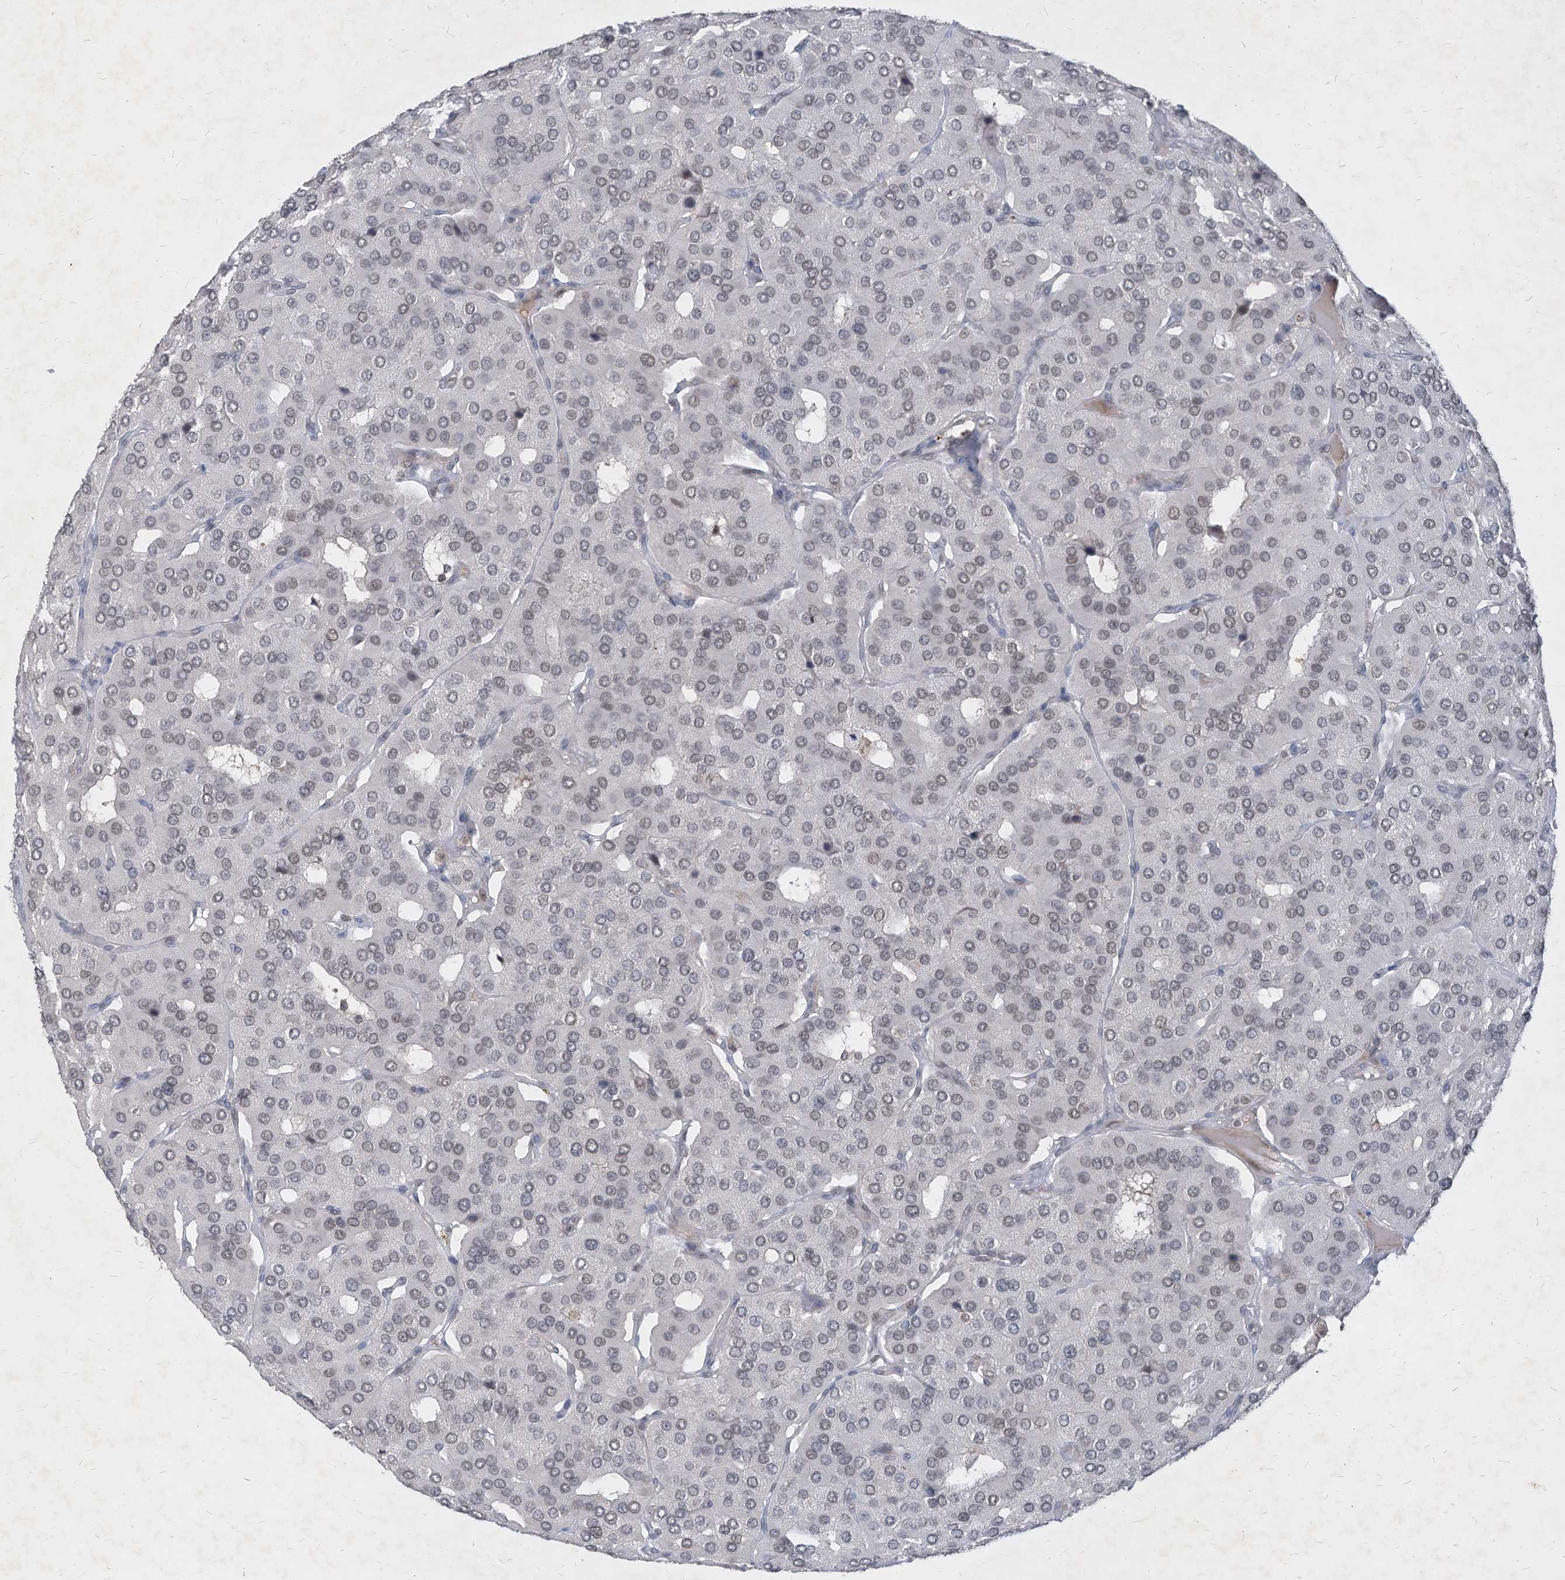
{"staining": {"intensity": "negative", "quantity": "none", "location": "none"}, "tissue": "parathyroid gland", "cell_type": "Glandular cells", "image_type": "normal", "snomed": [{"axis": "morphology", "description": "Normal tissue, NOS"}, {"axis": "morphology", "description": "Adenoma, NOS"}, {"axis": "topography", "description": "Parathyroid gland"}], "caption": "Glandular cells show no significant positivity in normal parathyroid gland. (DAB (3,3'-diaminobenzidine) IHC with hematoxylin counter stain).", "gene": "KPNB1", "patient": {"sex": "female", "age": 86}}